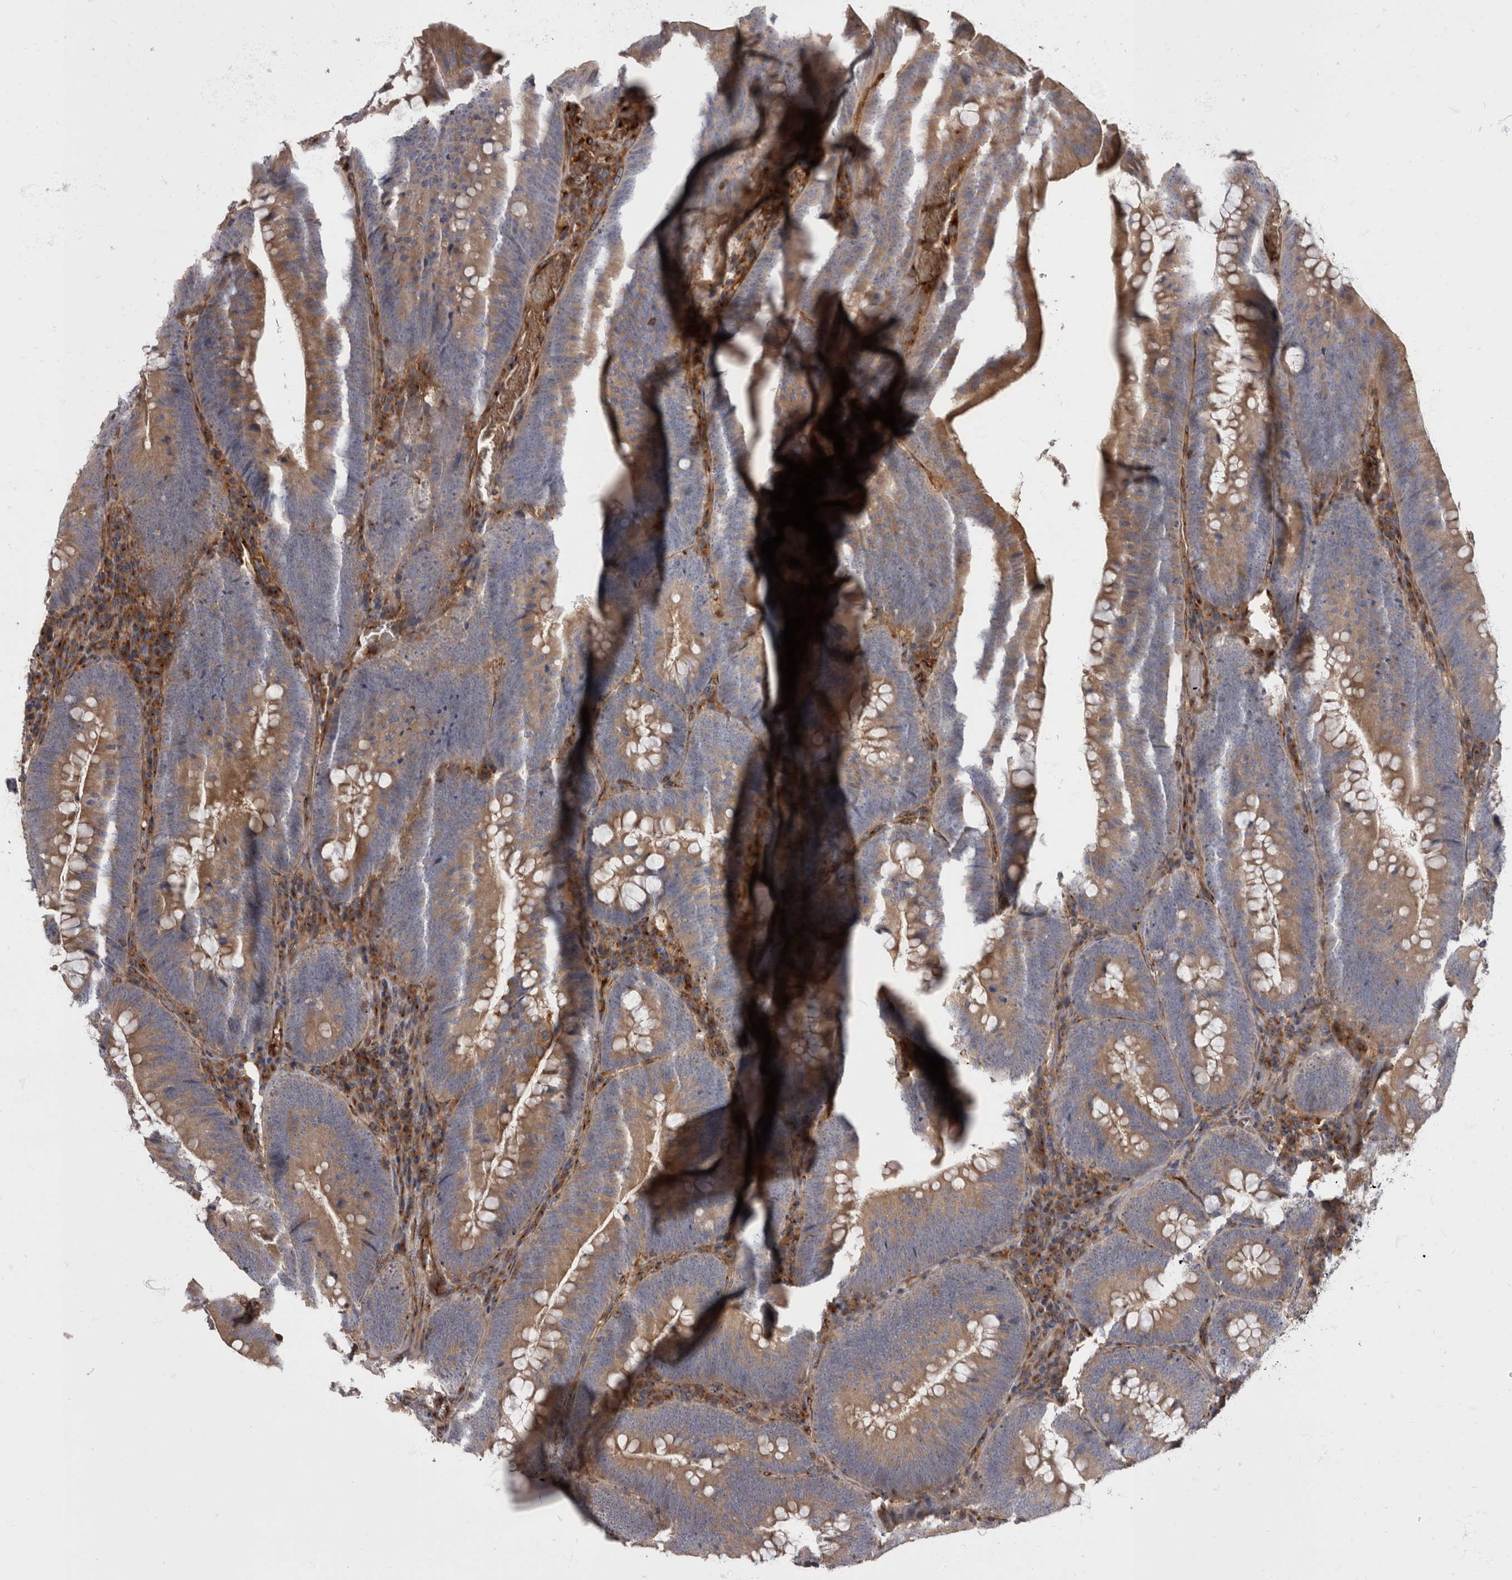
{"staining": {"intensity": "moderate", "quantity": ">75%", "location": "cytoplasmic/membranous"}, "tissue": "colorectal cancer", "cell_type": "Tumor cells", "image_type": "cancer", "snomed": [{"axis": "morphology", "description": "Normal tissue, NOS"}, {"axis": "topography", "description": "Colon"}], "caption": "Immunohistochemical staining of human colorectal cancer shows moderate cytoplasmic/membranous protein expression in about >75% of tumor cells. (DAB IHC with brightfield microscopy, high magnification).", "gene": "HOOK3", "patient": {"sex": "female", "age": 82}}